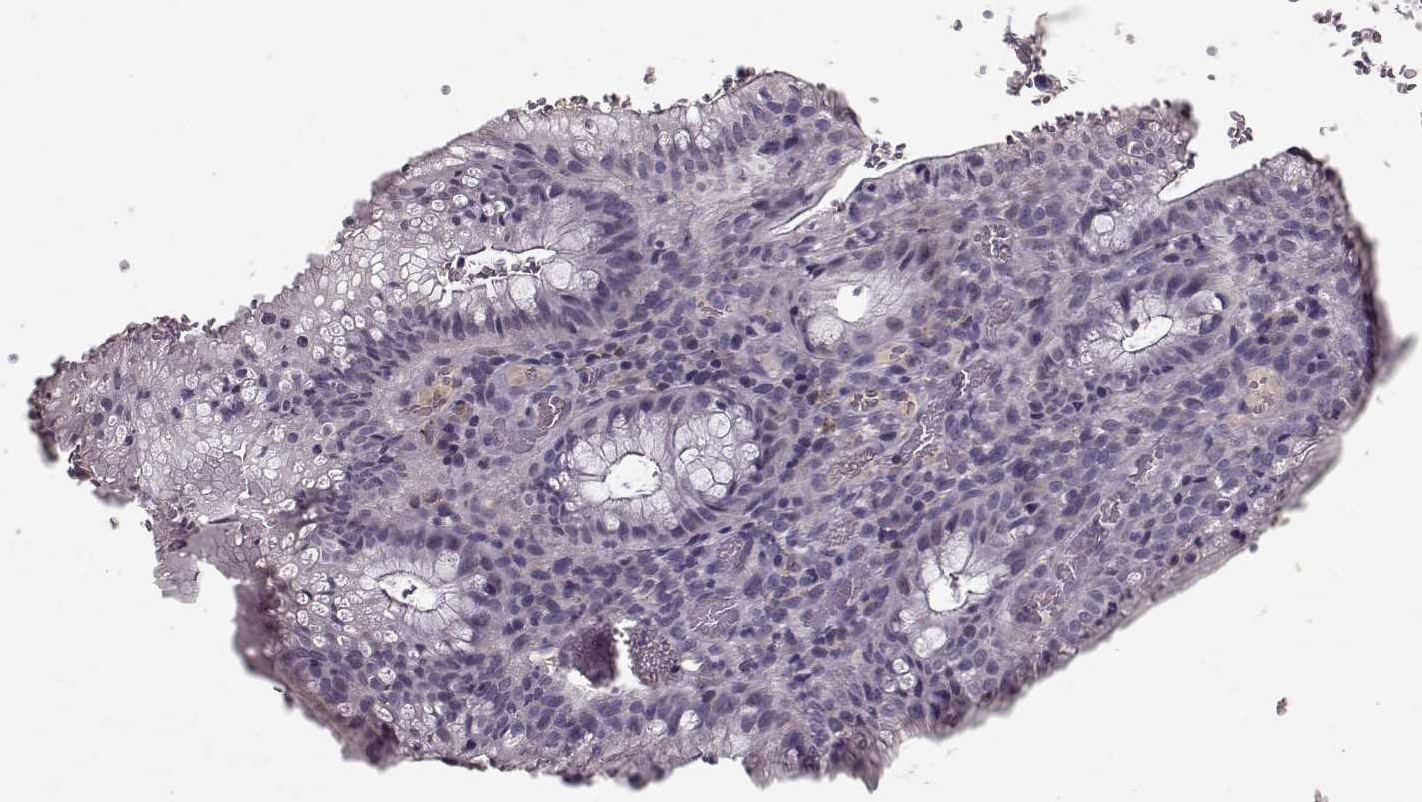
{"staining": {"intensity": "negative", "quantity": "none", "location": "none"}, "tissue": "colorectal cancer", "cell_type": "Tumor cells", "image_type": "cancer", "snomed": [{"axis": "morphology", "description": "Adenocarcinoma, NOS"}, {"axis": "topography", "description": "Colon"}], "caption": "An IHC photomicrograph of colorectal cancer (adenocarcinoma) is shown. There is no staining in tumor cells of colorectal cancer (adenocarcinoma).", "gene": "LUM", "patient": {"sex": "male", "age": 67}}